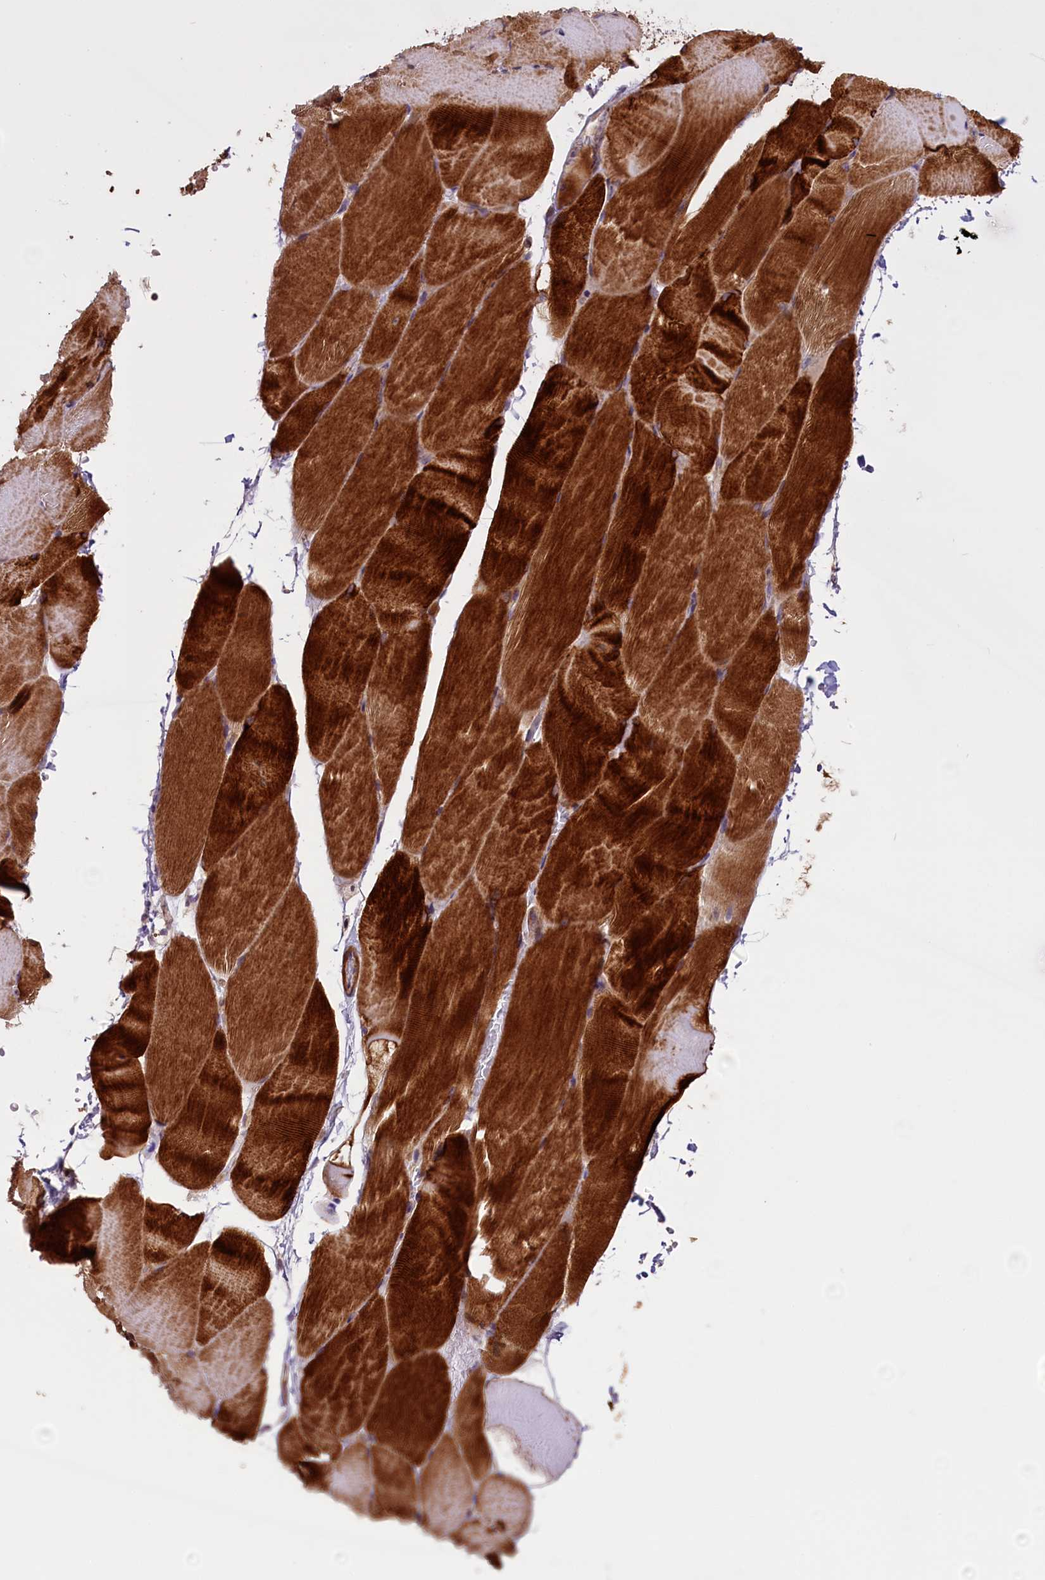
{"staining": {"intensity": "strong", "quantity": ">75%", "location": "cytoplasmic/membranous"}, "tissue": "skeletal muscle", "cell_type": "Myocytes", "image_type": "normal", "snomed": [{"axis": "morphology", "description": "Normal tissue, NOS"}, {"axis": "topography", "description": "Skeletal muscle"}, {"axis": "topography", "description": "Parathyroid gland"}], "caption": "Immunohistochemical staining of benign skeletal muscle shows >75% levels of strong cytoplasmic/membranous protein staining in approximately >75% of myocytes.", "gene": "ENHO", "patient": {"sex": "female", "age": 37}}